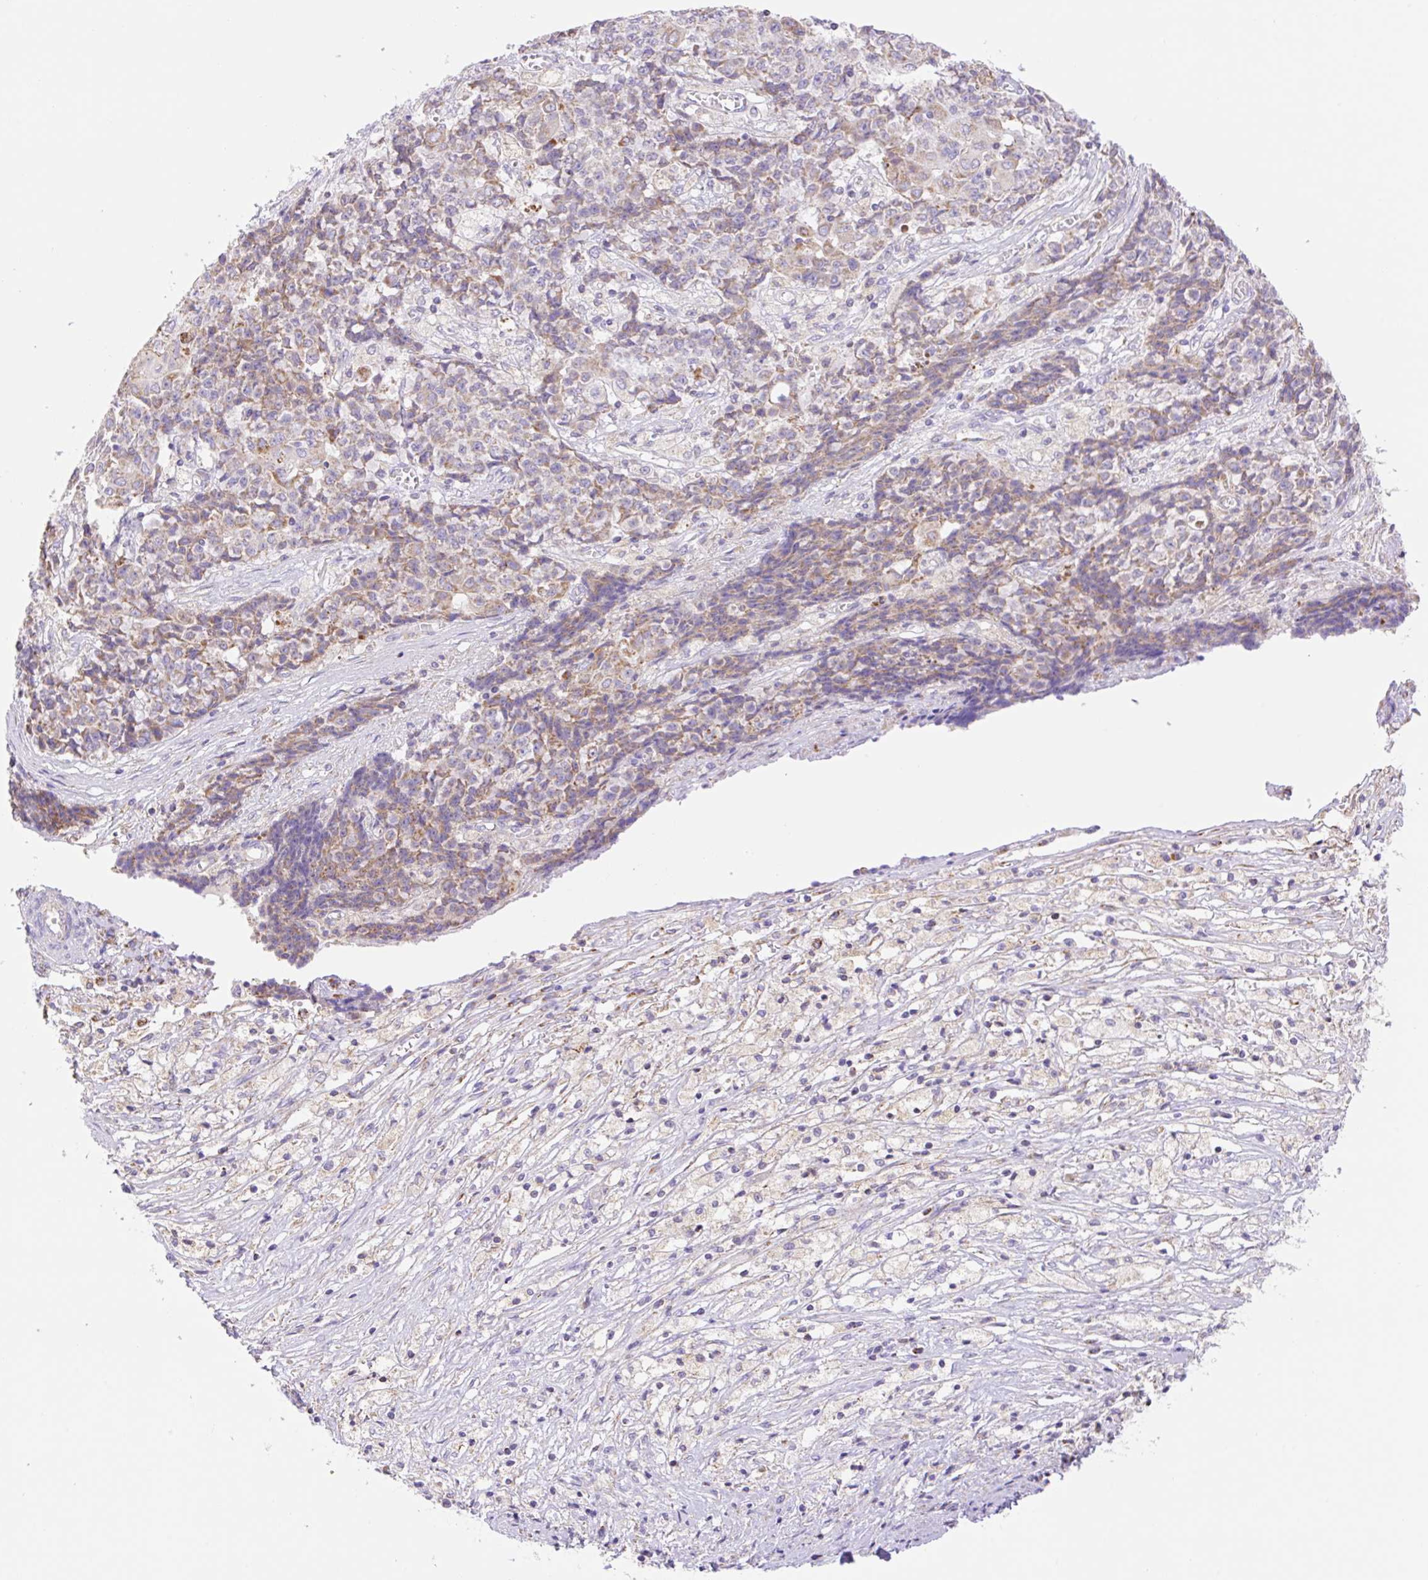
{"staining": {"intensity": "moderate", "quantity": "25%-75%", "location": "cytoplasmic/membranous"}, "tissue": "ovarian cancer", "cell_type": "Tumor cells", "image_type": "cancer", "snomed": [{"axis": "morphology", "description": "Carcinoma, endometroid"}, {"axis": "topography", "description": "Ovary"}], "caption": "Ovarian cancer stained for a protein exhibits moderate cytoplasmic/membranous positivity in tumor cells.", "gene": "ETNK2", "patient": {"sex": "female", "age": 42}}